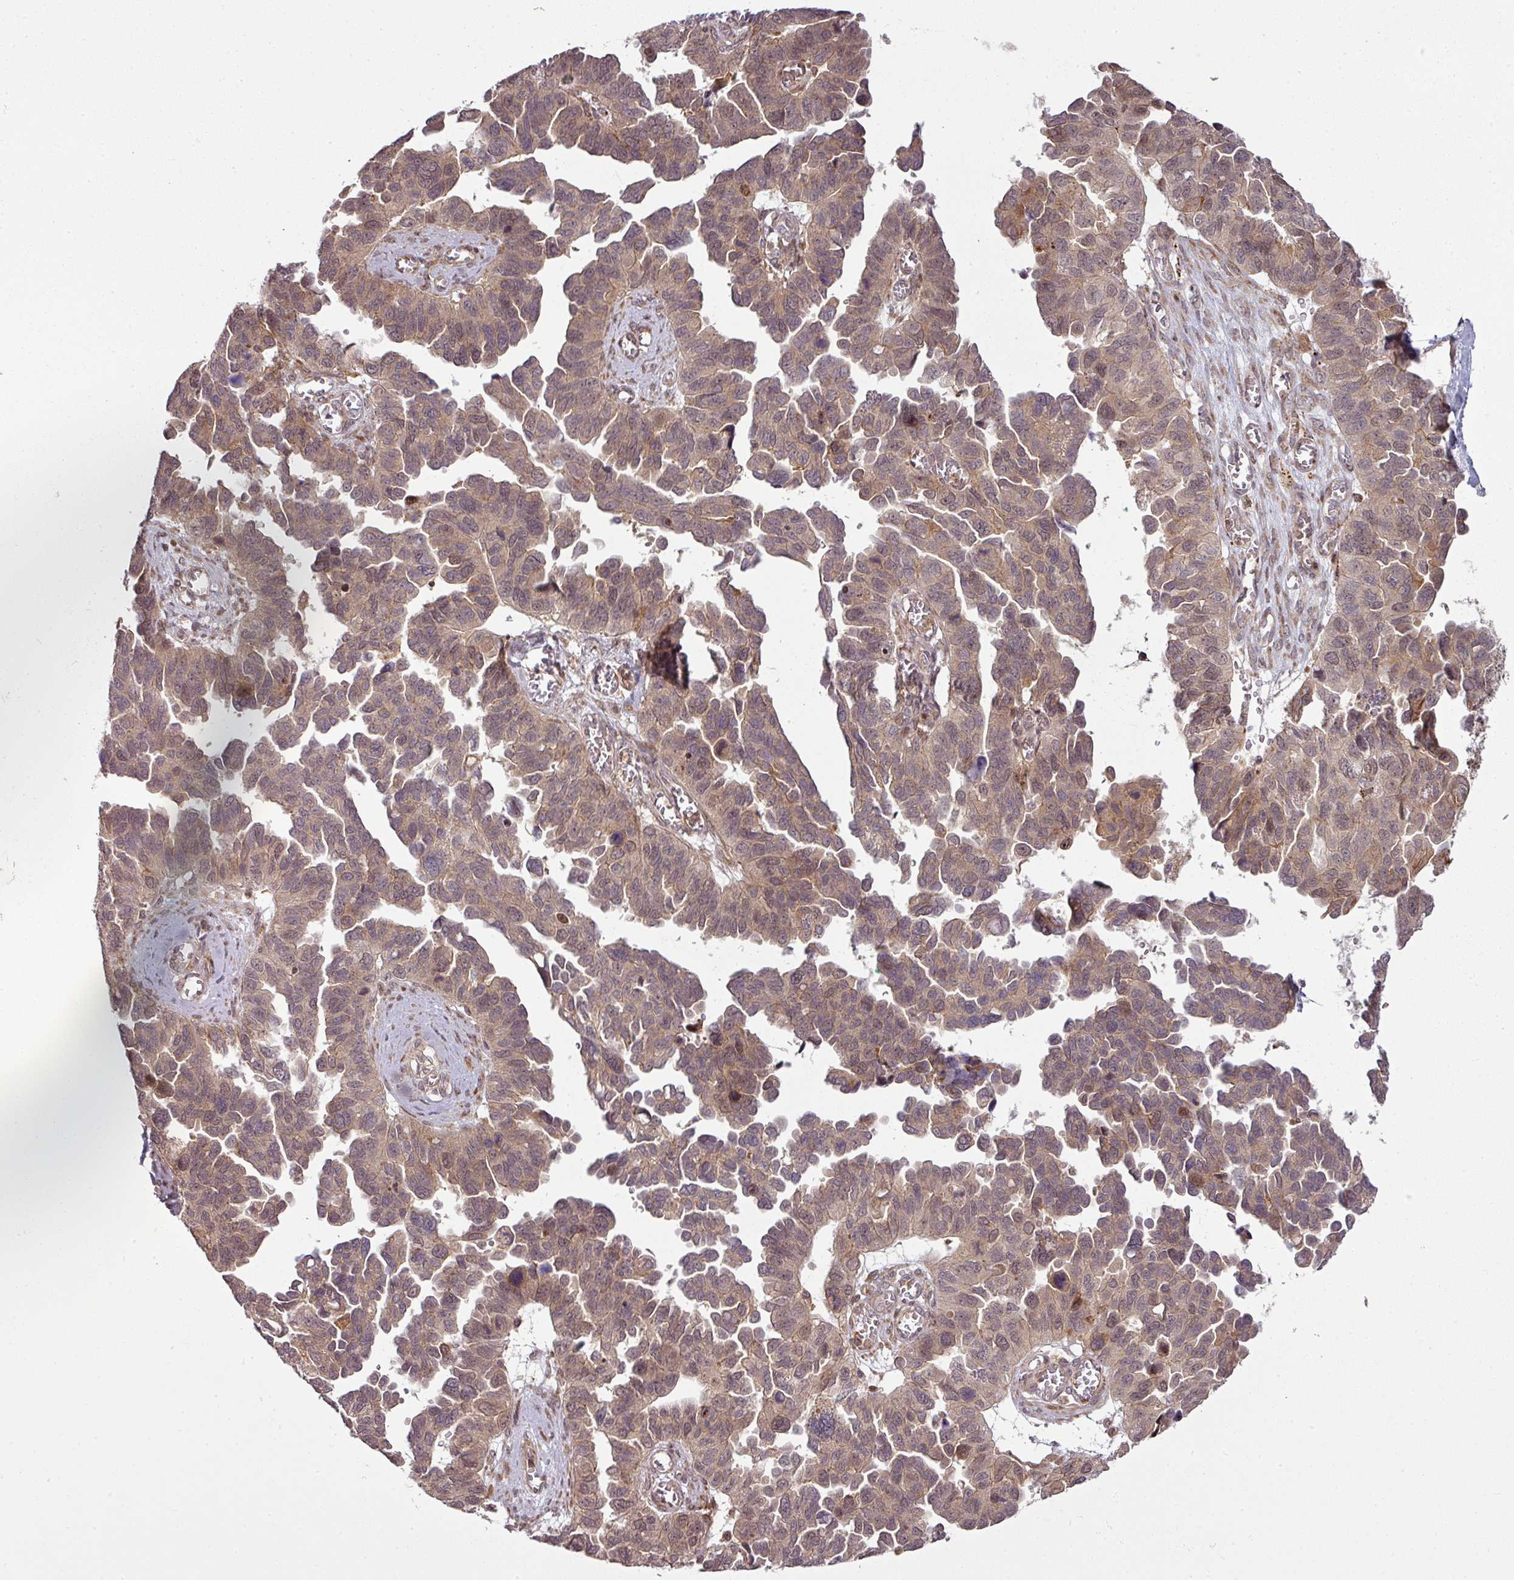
{"staining": {"intensity": "weak", "quantity": ">75%", "location": "cytoplasmic/membranous,nuclear"}, "tissue": "ovarian cancer", "cell_type": "Tumor cells", "image_type": "cancer", "snomed": [{"axis": "morphology", "description": "Cystadenocarcinoma, serous, NOS"}, {"axis": "topography", "description": "Ovary"}], "caption": "About >75% of tumor cells in ovarian cancer (serous cystadenocarcinoma) show weak cytoplasmic/membranous and nuclear protein staining as visualized by brown immunohistochemical staining.", "gene": "ATAT1", "patient": {"sex": "female", "age": 64}}